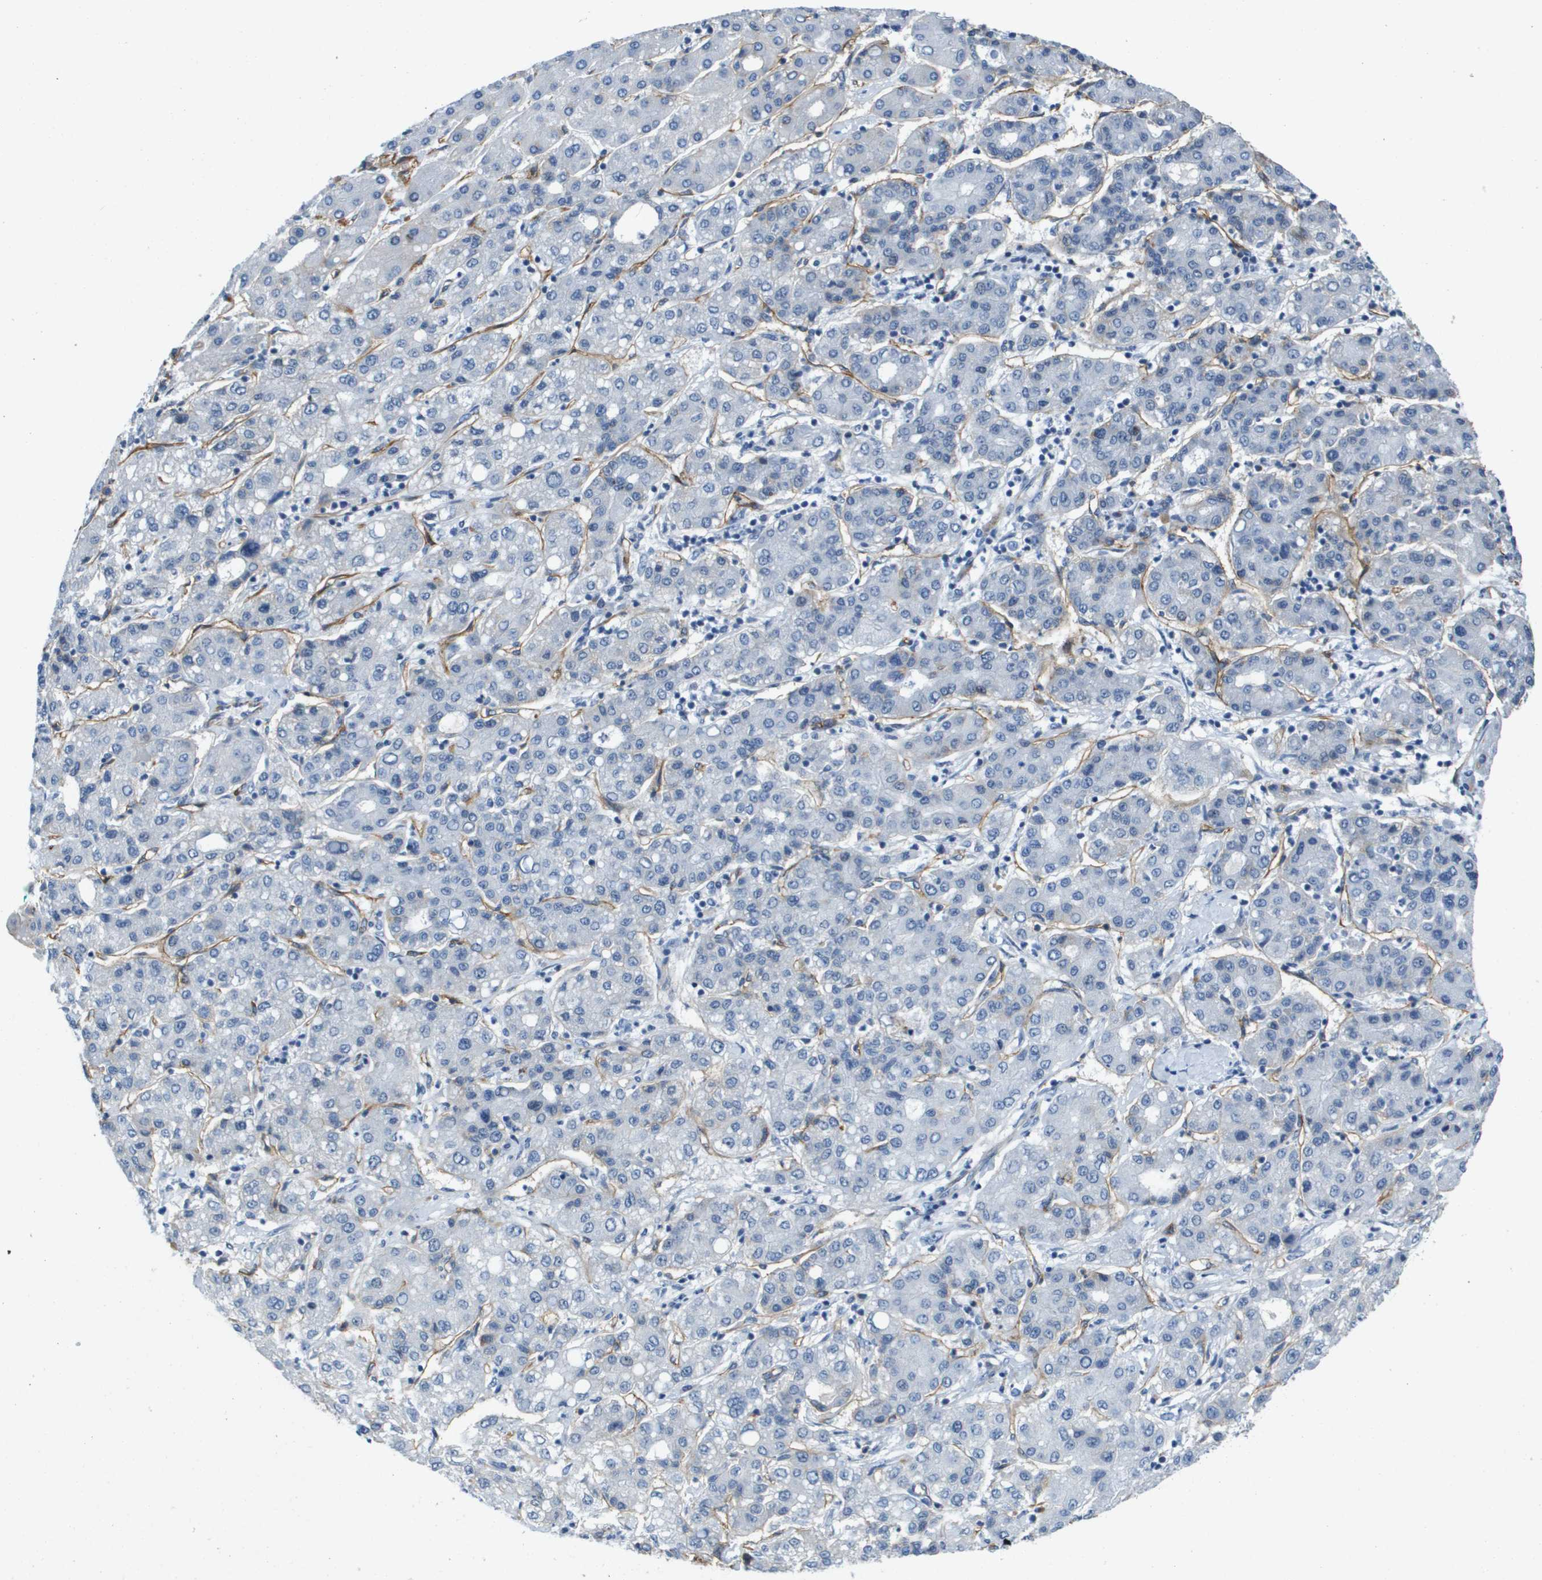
{"staining": {"intensity": "negative", "quantity": "none", "location": "none"}, "tissue": "liver cancer", "cell_type": "Tumor cells", "image_type": "cancer", "snomed": [{"axis": "morphology", "description": "Carcinoma, Hepatocellular, NOS"}, {"axis": "topography", "description": "Liver"}], "caption": "Protein analysis of hepatocellular carcinoma (liver) shows no significant staining in tumor cells.", "gene": "ITGA6", "patient": {"sex": "male", "age": 65}}